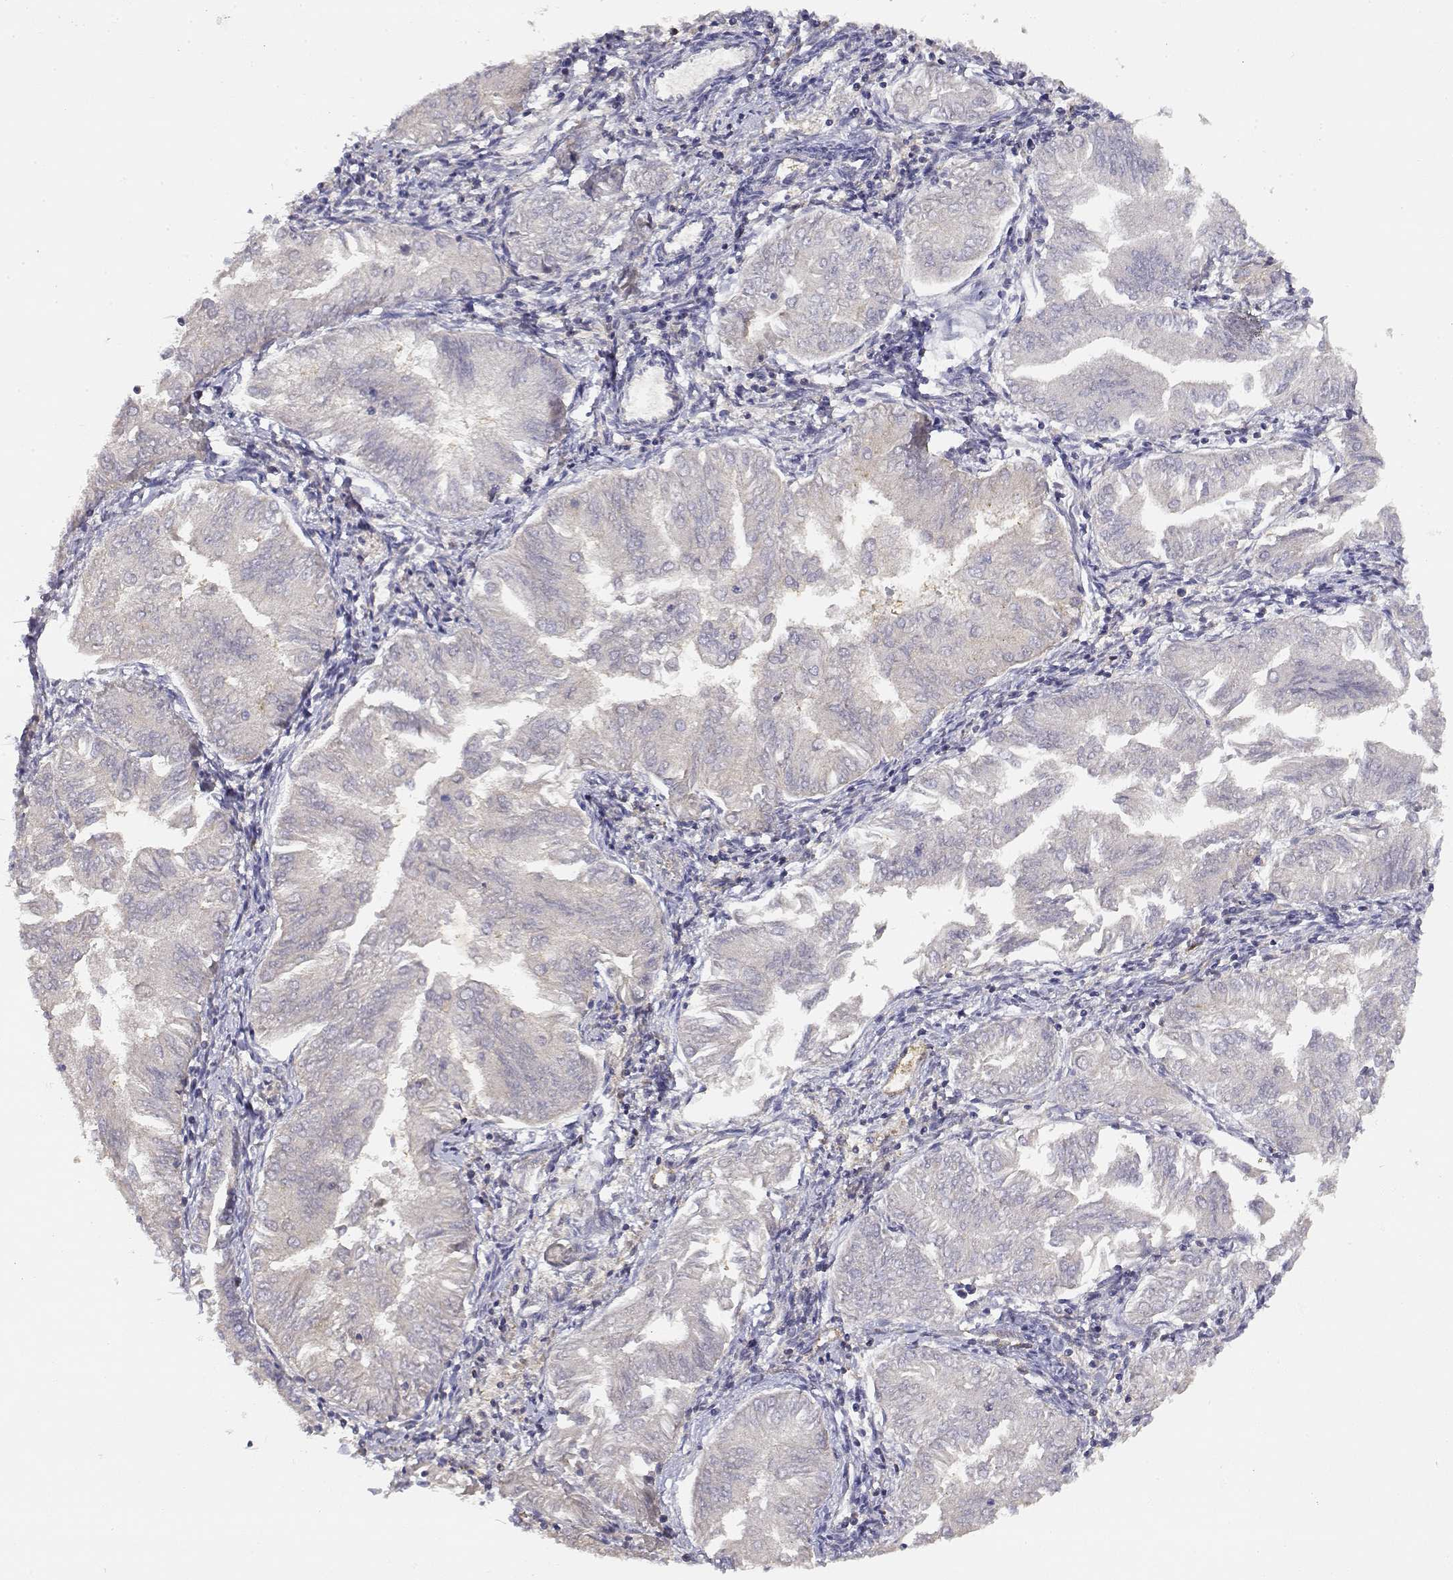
{"staining": {"intensity": "weak", "quantity": "<25%", "location": "cytoplasmic/membranous"}, "tissue": "endometrial cancer", "cell_type": "Tumor cells", "image_type": "cancer", "snomed": [{"axis": "morphology", "description": "Adenocarcinoma, NOS"}, {"axis": "topography", "description": "Endometrium"}], "caption": "The IHC histopathology image has no significant expression in tumor cells of endometrial adenocarcinoma tissue.", "gene": "ADA", "patient": {"sex": "female", "age": 53}}